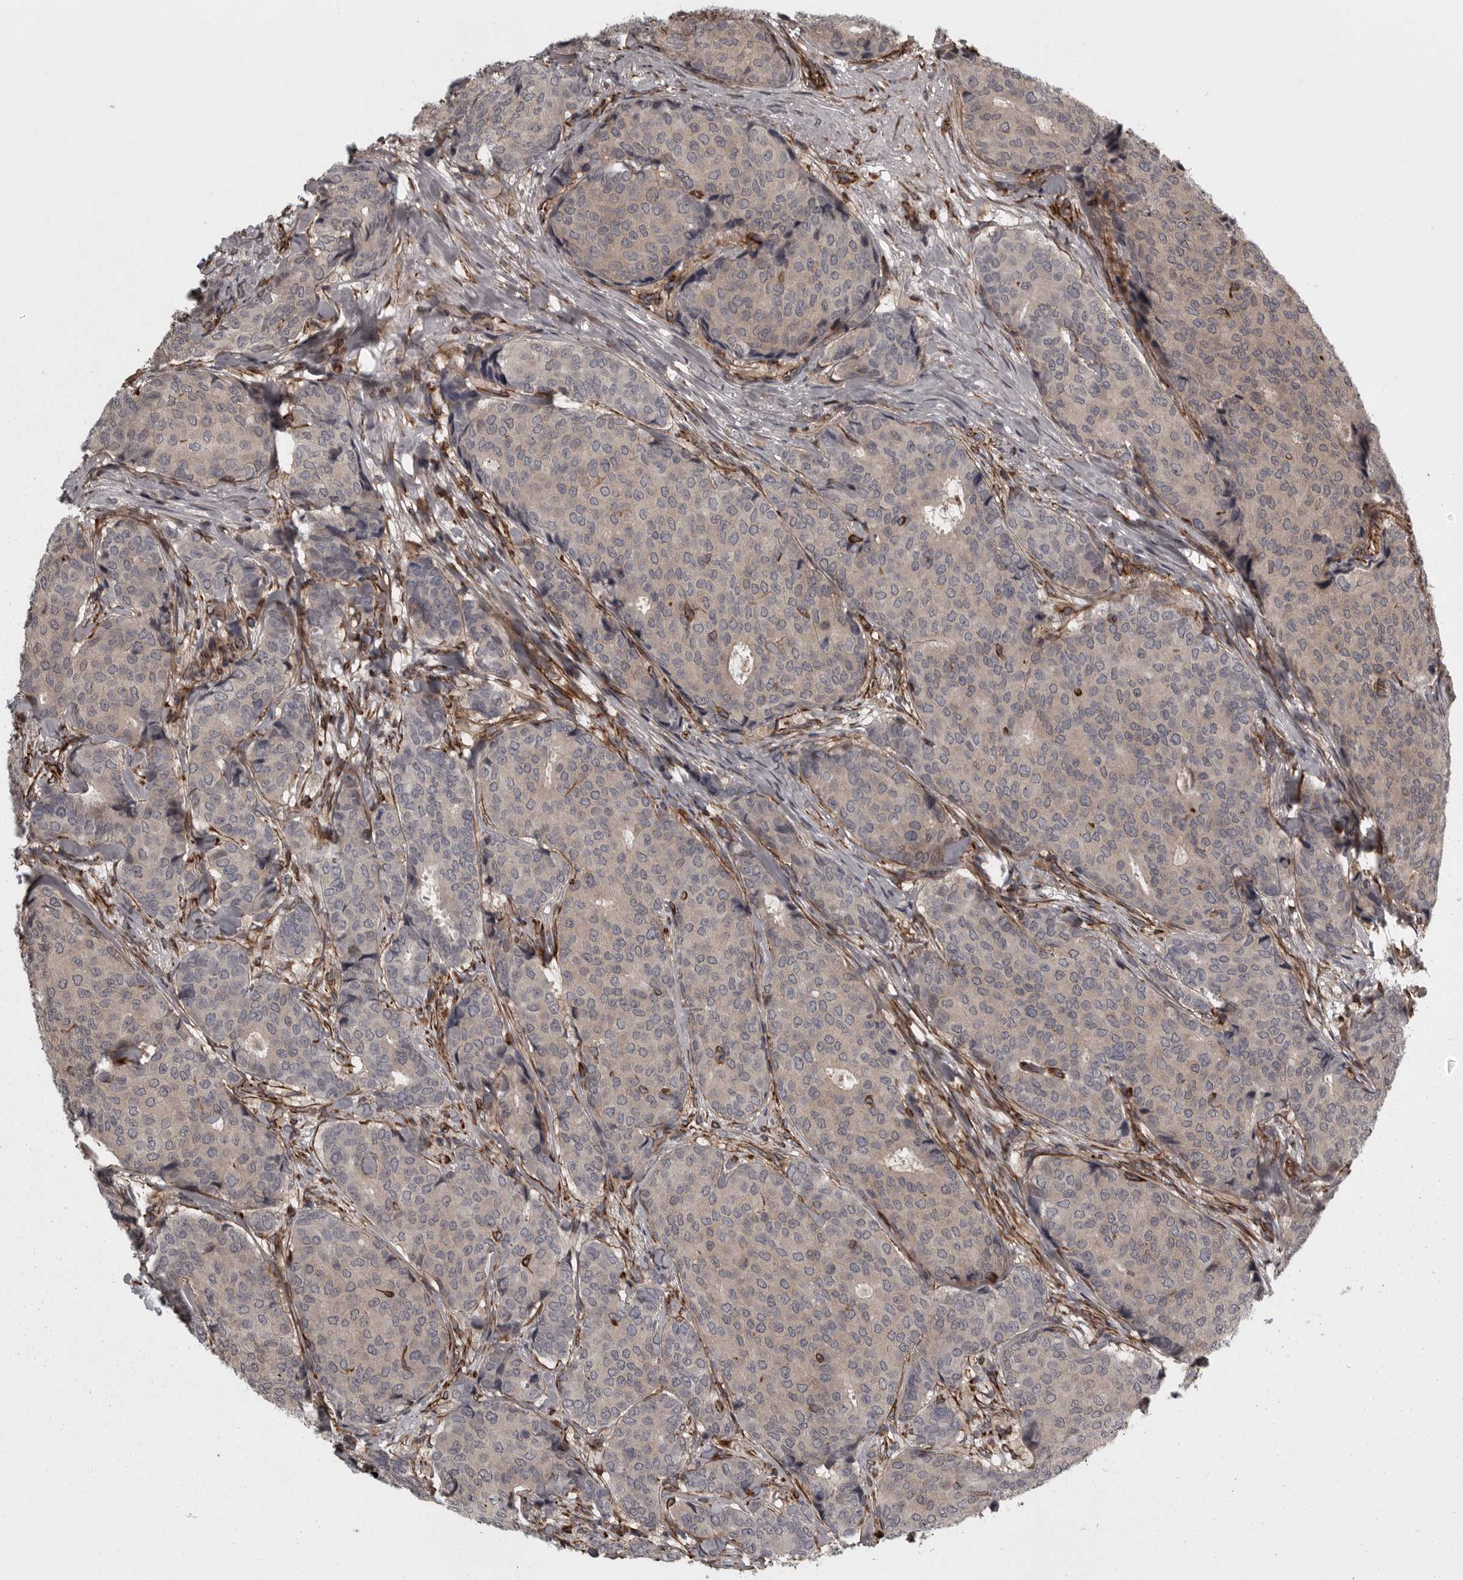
{"staining": {"intensity": "negative", "quantity": "none", "location": "none"}, "tissue": "breast cancer", "cell_type": "Tumor cells", "image_type": "cancer", "snomed": [{"axis": "morphology", "description": "Duct carcinoma"}, {"axis": "topography", "description": "Breast"}], "caption": "Immunohistochemical staining of human breast intraductal carcinoma shows no significant expression in tumor cells.", "gene": "FAAP100", "patient": {"sex": "female", "age": 75}}